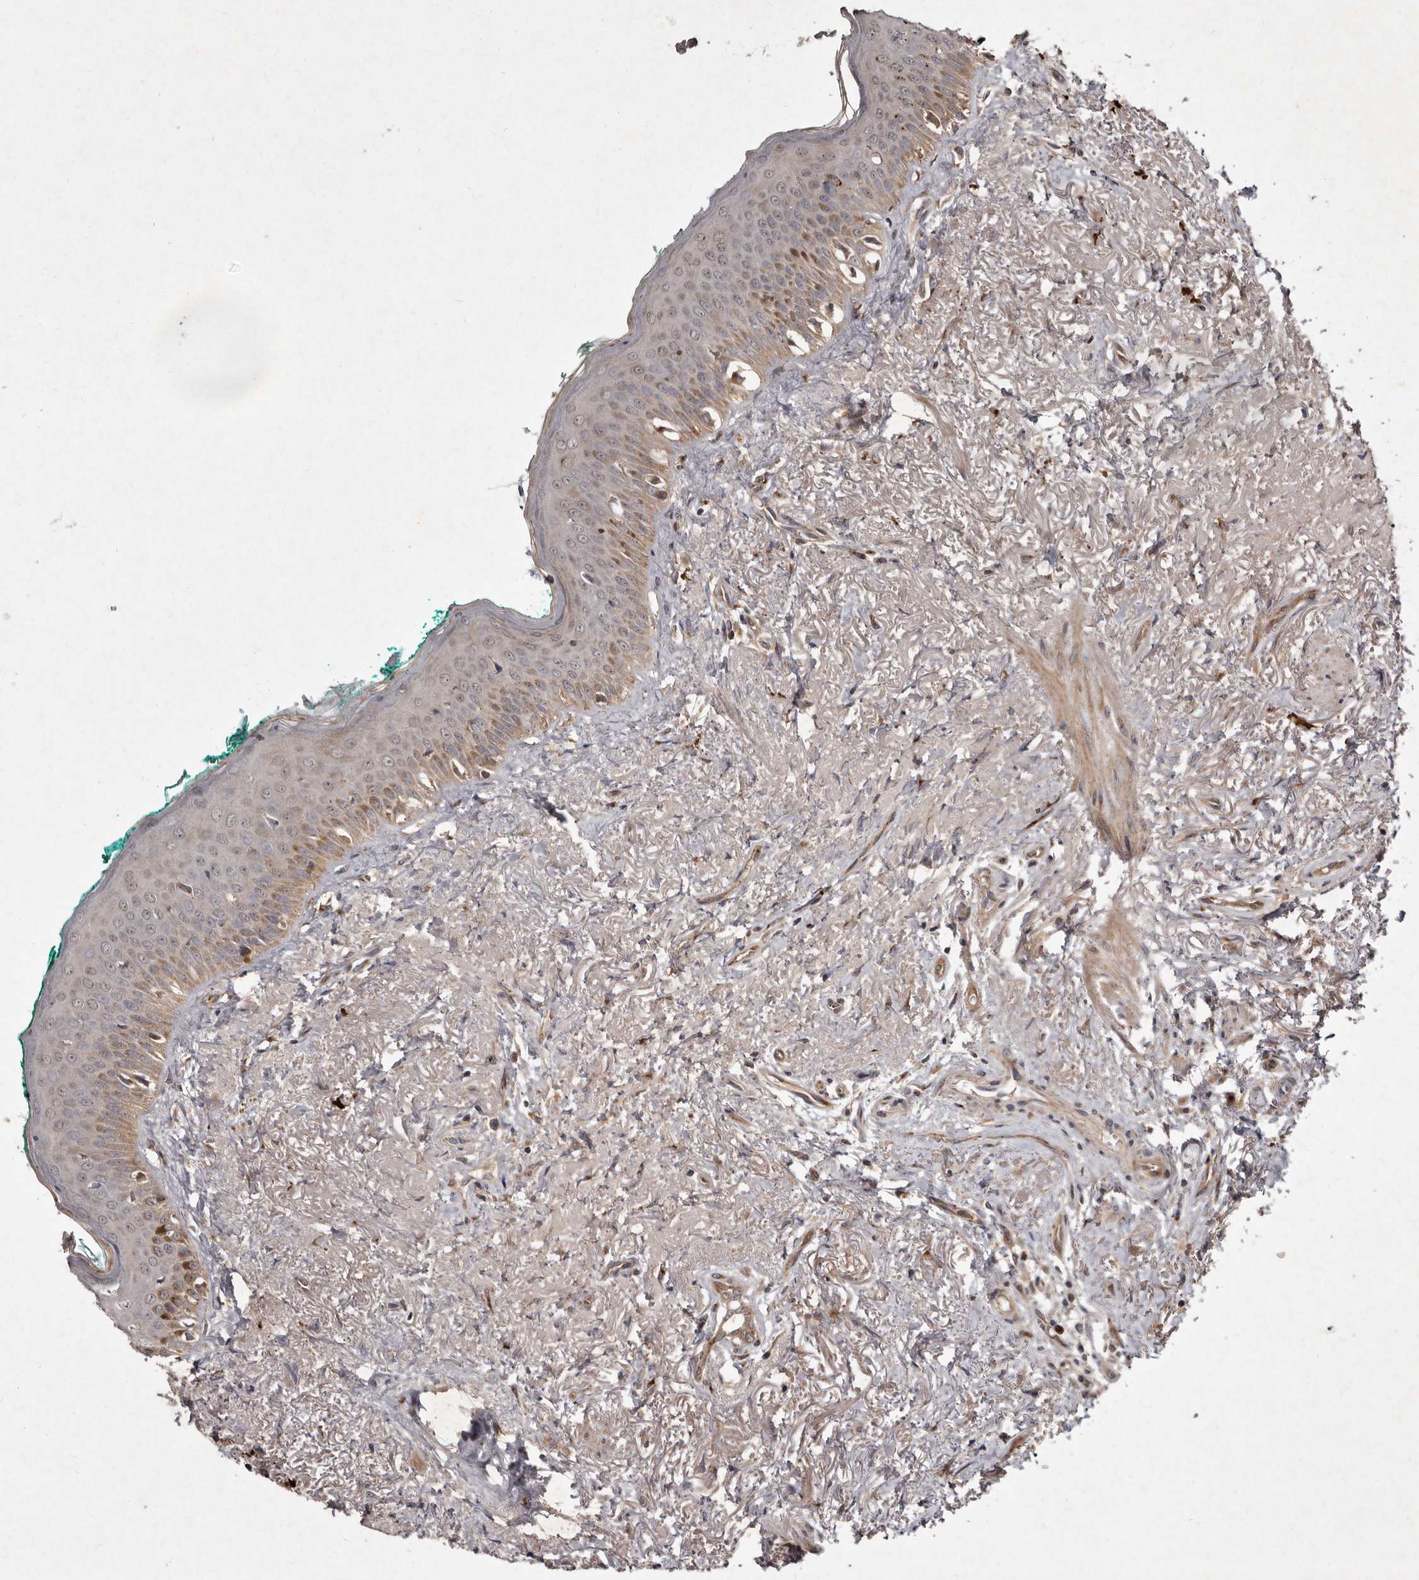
{"staining": {"intensity": "moderate", "quantity": ">75%", "location": "cytoplasmic/membranous"}, "tissue": "oral mucosa", "cell_type": "Squamous epithelial cells", "image_type": "normal", "snomed": [{"axis": "morphology", "description": "Normal tissue, NOS"}, {"axis": "topography", "description": "Oral tissue"}], "caption": "This image demonstrates normal oral mucosa stained with immunohistochemistry (IHC) to label a protein in brown. The cytoplasmic/membranous of squamous epithelial cells show moderate positivity for the protein. Nuclei are counter-stained blue.", "gene": "FLAD1", "patient": {"sex": "female", "age": 70}}